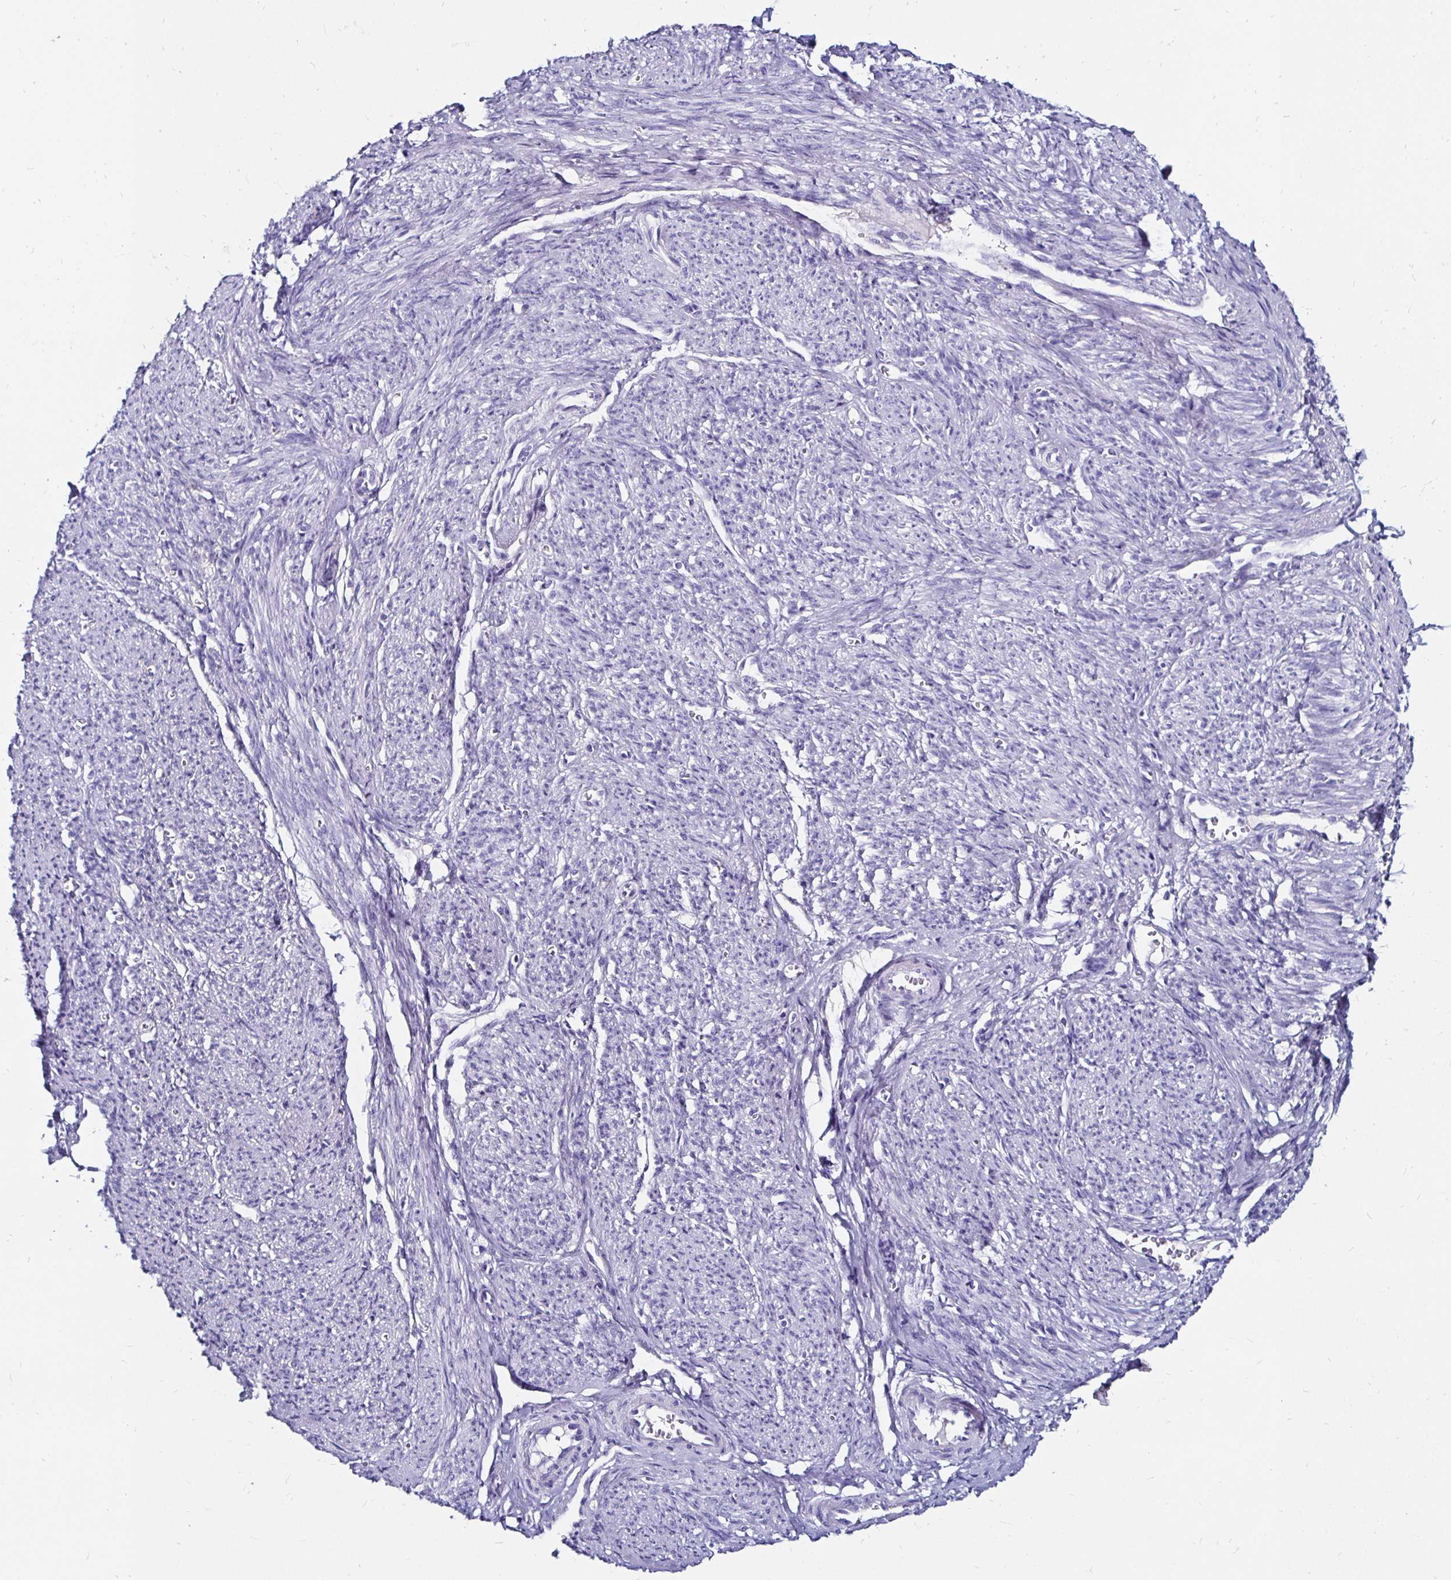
{"staining": {"intensity": "negative", "quantity": "none", "location": "none"}, "tissue": "smooth muscle", "cell_type": "Smooth muscle cells", "image_type": "normal", "snomed": [{"axis": "morphology", "description": "Normal tissue, NOS"}, {"axis": "topography", "description": "Smooth muscle"}], "caption": "The IHC histopathology image has no significant expression in smooth muscle cells of smooth muscle.", "gene": "KCNT1", "patient": {"sex": "female", "age": 65}}